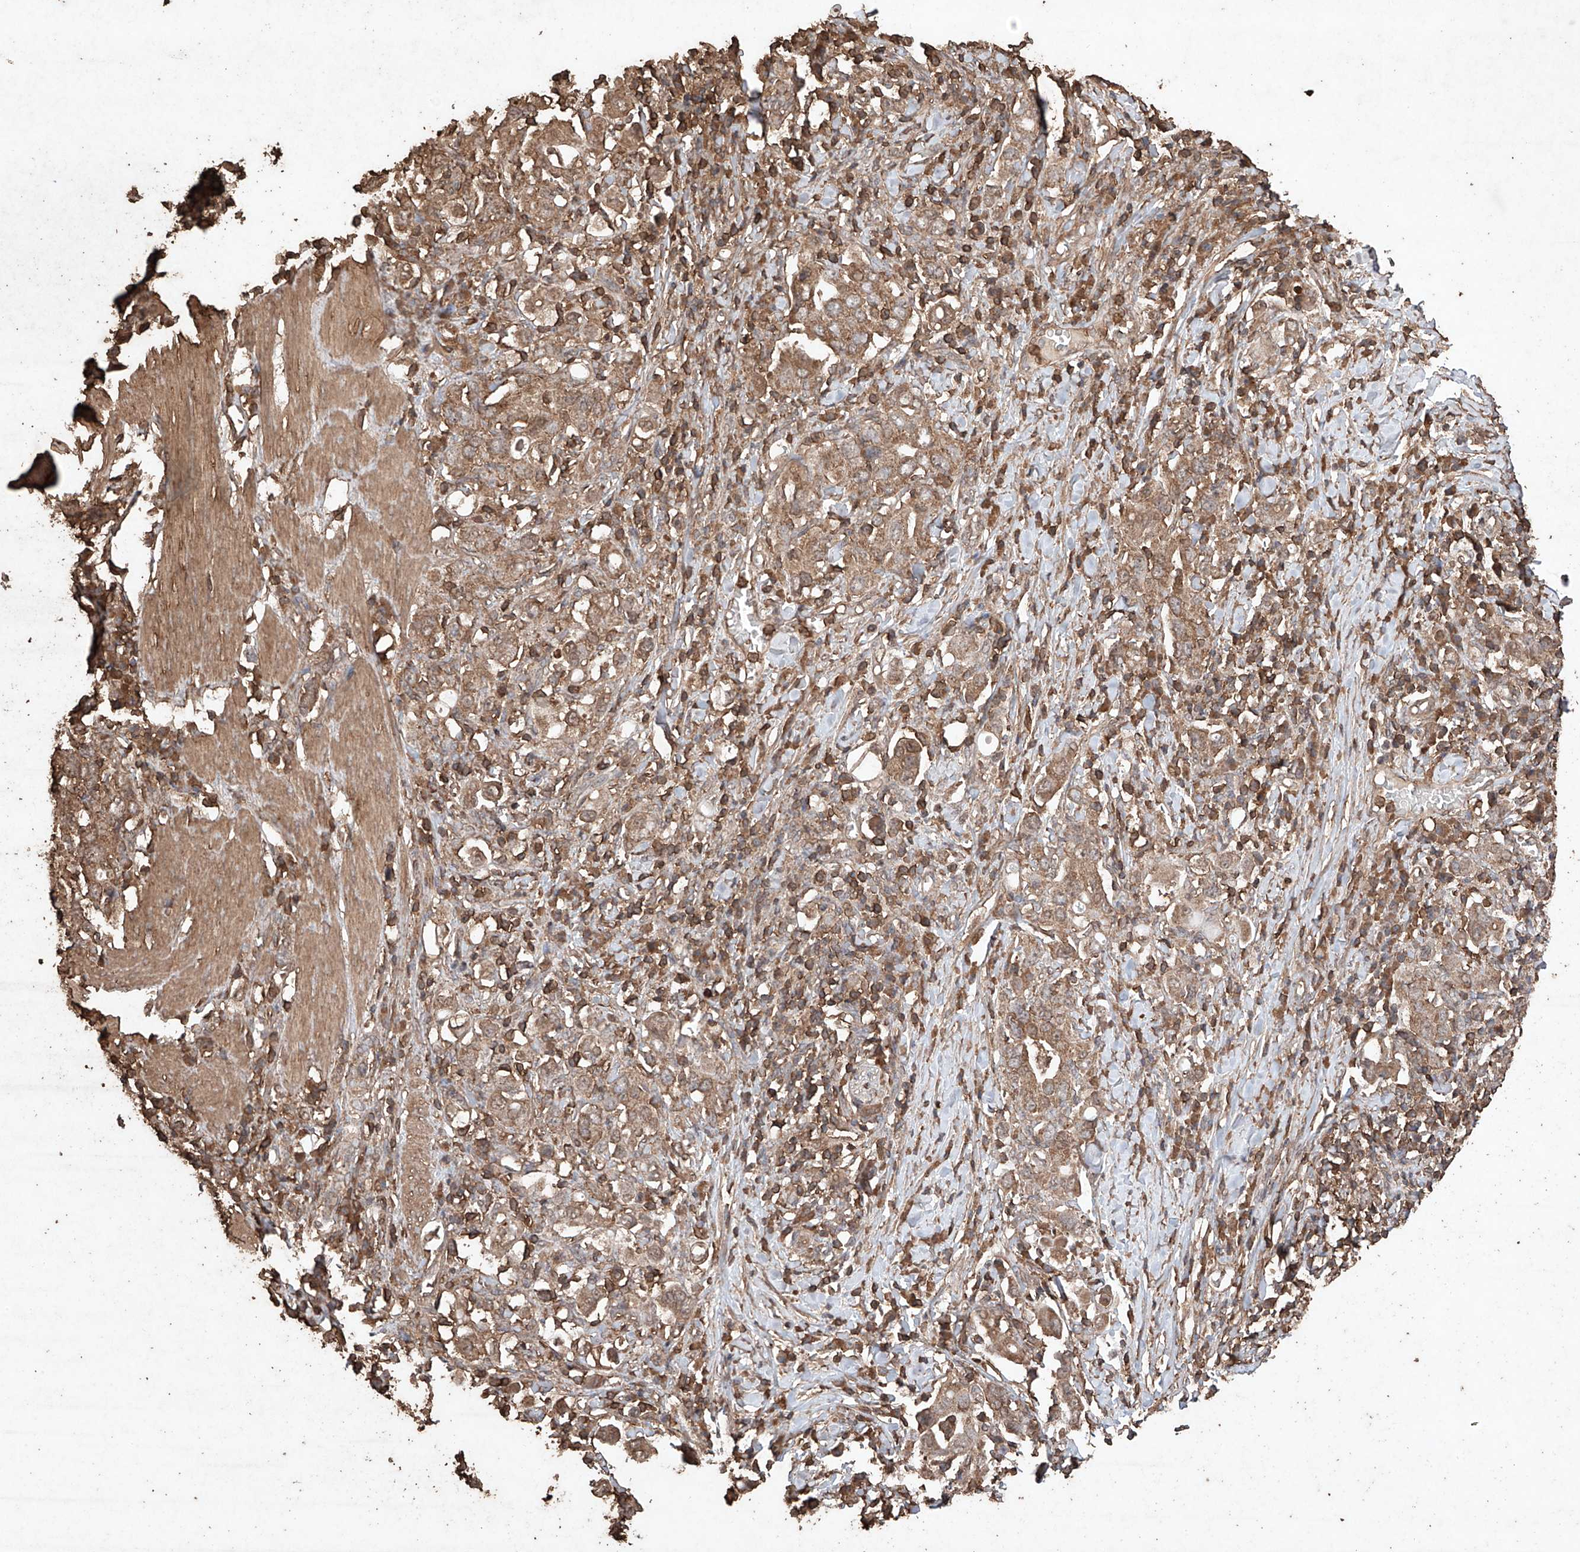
{"staining": {"intensity": "moderate", "quantity": ">75%", "location": "cytoplasmic/membranous"}, "tissue": "stomach cancer", "cell_type": "Tumor cells", "image_type": "cancer", "snomed": [{"axis": "morphology", "description": "Adenocarcinoma, NOS"}, {"axis": "topography", "description": "Stomach, upper"}], "caption": "Immunohistochemical staining of adenocarcinoma (stomach) demonstrates moderate cytoplasmic/membranous protein staining in about >75% of tumor cells.", "gene": "M6PR", "patient": {"sex": "male", "age": 62}}